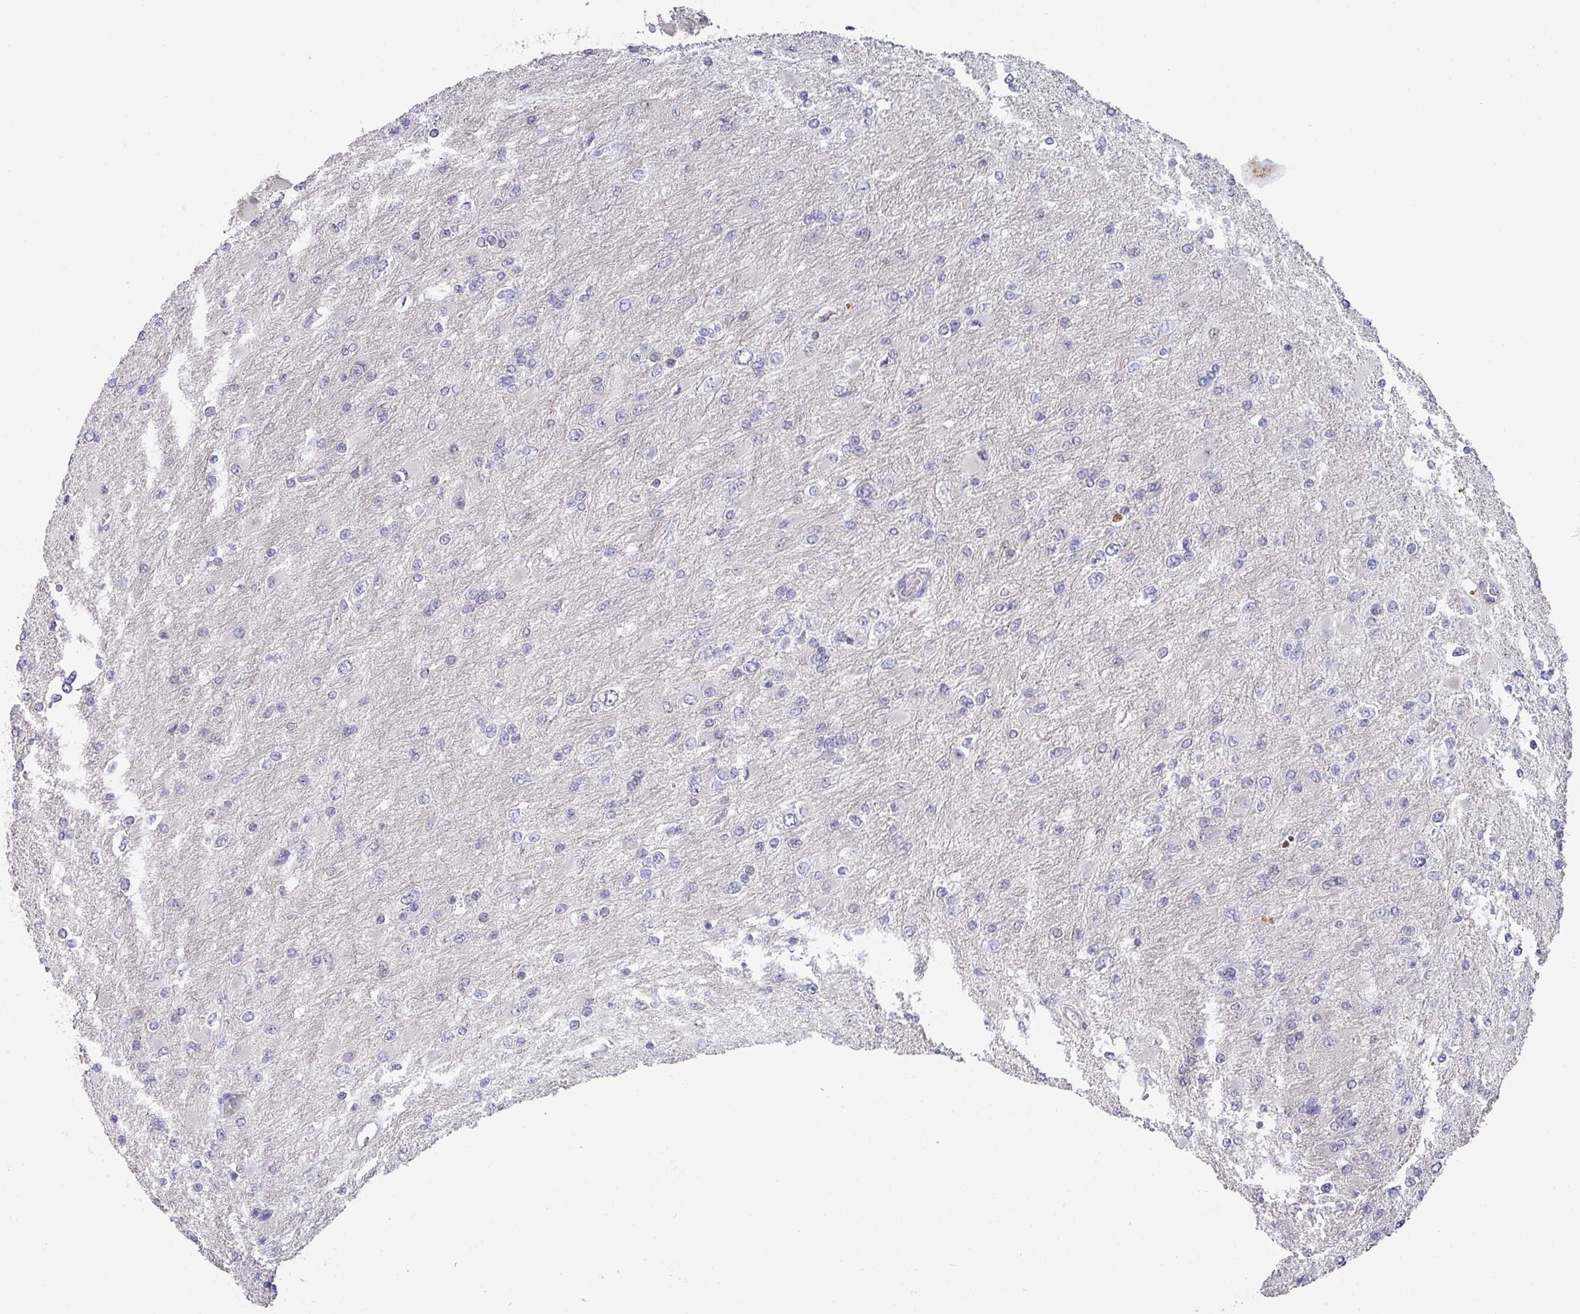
{"staining": {"intensity": "negative", "quantity": "none", "location": "none"}, "tissue": "glioma", "cell_type": "Tumor cells", "image_type": "cancer", "snomed": [{"axis": "morphology", "description": "Glioma, malignant, High grade"}, {"axis": "topography", "description": "Cerebral cortex"}], "caption": "Immunohistochemistry (IHC) micrograph of high-grade glioma (malignant) stained for a protein (brown), which shows no staining in tumor cells. (Immunohistochemistry (IHC), brightfield microscopy, high magnification).", "gene": "ZNF654", "patient": {"sex": "female", "age": 36}}